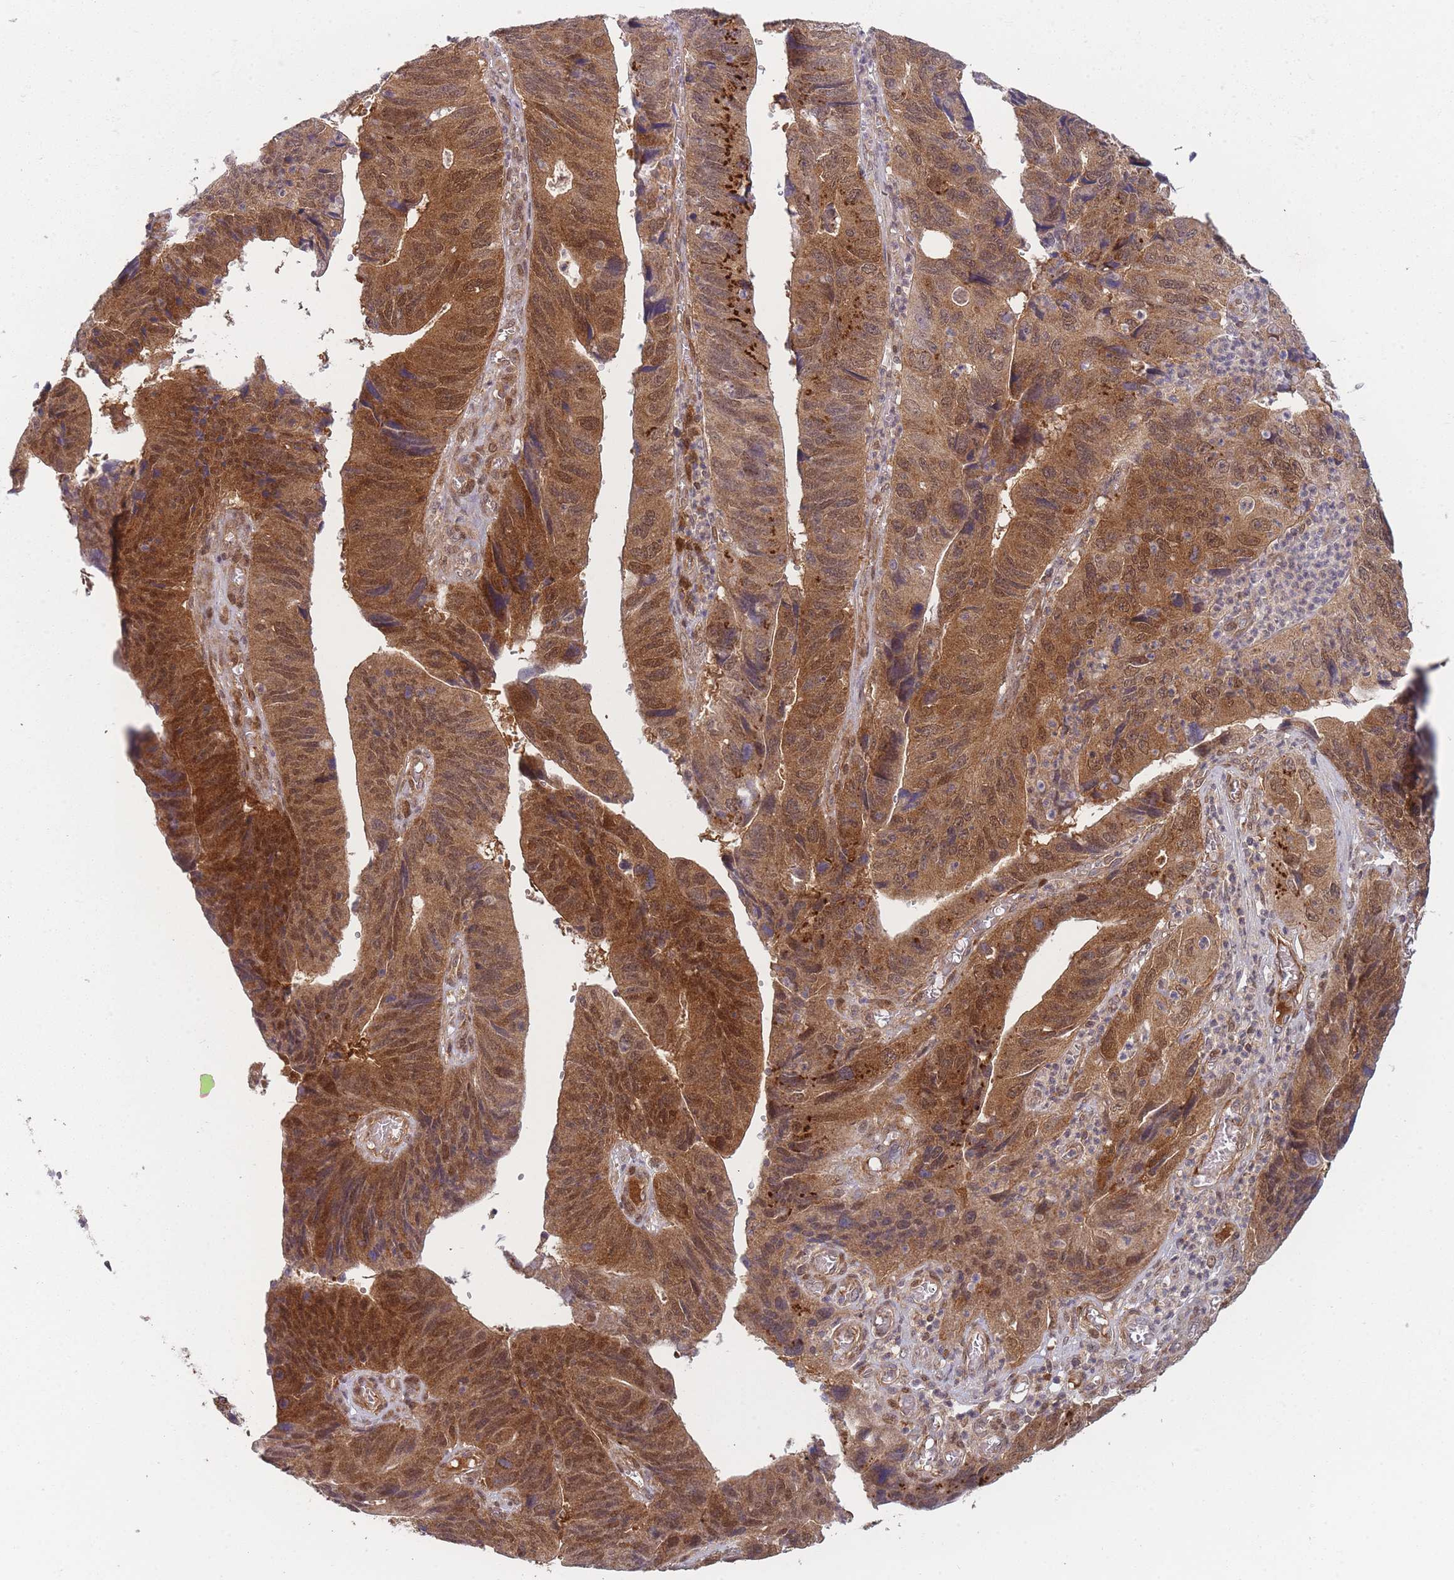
{"staining": {"intensity": "strong", "quantity": ">75%", "location": "cytoplasmic/membranous,nuclear"}, "tissue": "stomach cancer", "cell_type": "Tumor cells", "image_type": "cancer", "snomed": [{"axis": "morphology", "description": "Adenocarcinoma, NOS"}, {"axis": "topography", "description": "Stomach"}], "caption": "The image shows a brown stain indicating the presence of a protein in the cytoplasmic/membranous and nuclear of tumor cells in adenocarcinoma (stomach). (DAB IHC with brightfield microscopy, high magnification).", "gene": "MRI1", "patient": {"sex": "male", "age": 59}}